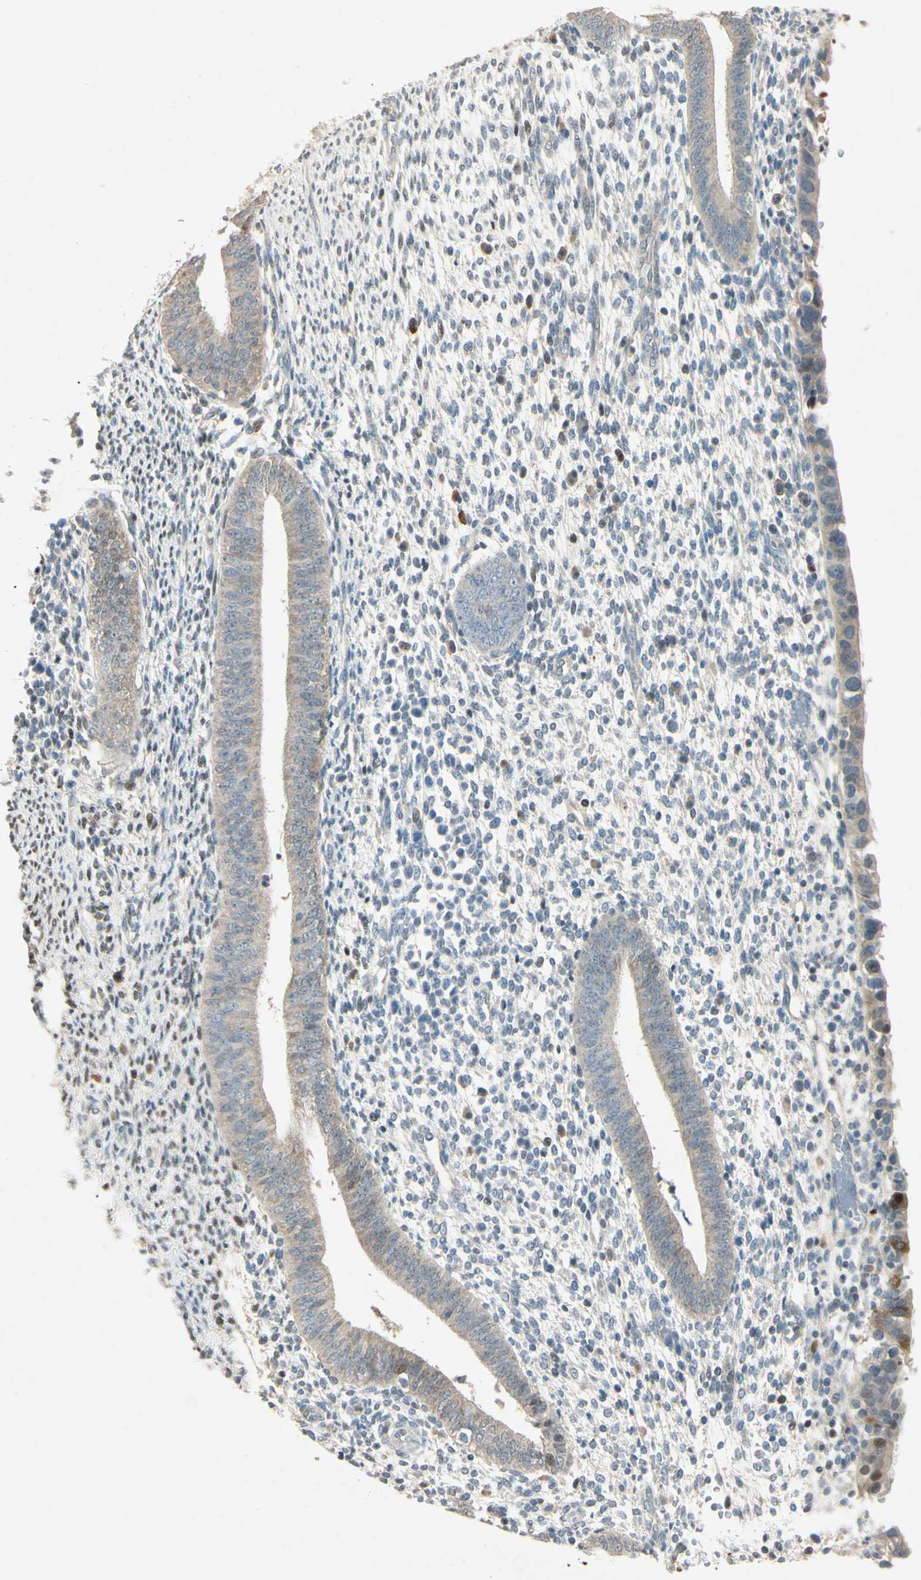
{"staining": {"intensity": "negative", "quantity": "none", "location": "none"}, "tissue": "endometrium", "cell_type": "Cells in endometrial stroma", "image_type": "normal", "snomed": [{"axis": "morphology", "description": "Normal tissue, NOS"}, {"axis": "topography", "description": "Endometrium"}], "caption": "High magnification brightfield microscopy of unremarkable endometrium stained with DAB (3,3'-diaminobenzidine) (brown) and counterstained with hematoxylin (blue): cells in endometrial stroma show no significant expression.", "gene": "HSPA1B", "patient": {"sex": "female", "age": 35}}